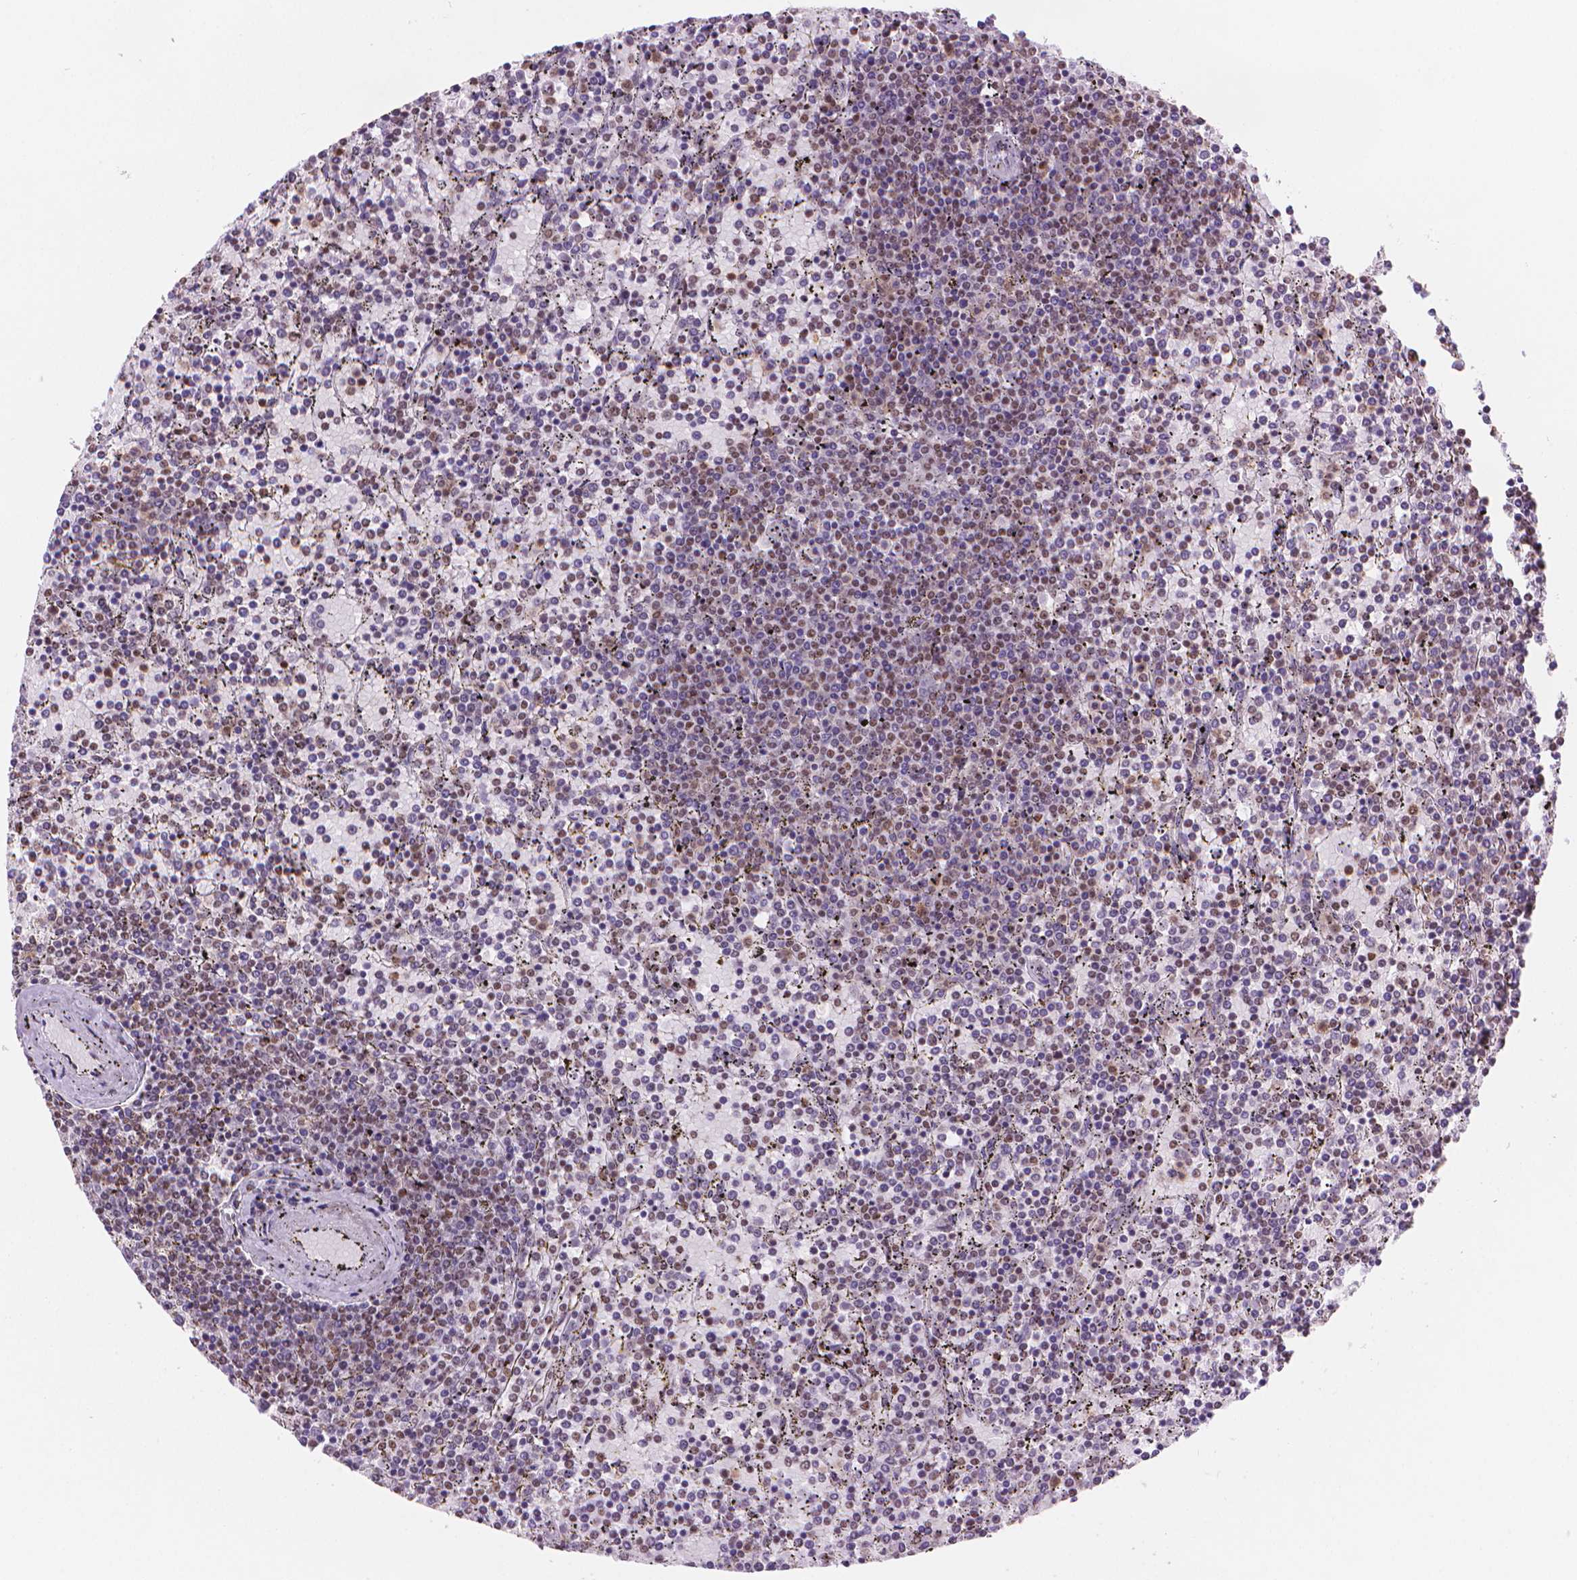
{"staining": {"intensity": "negative", "quantity": "none", "location": "none"}, "tissue": "lymphoma", "cell_type": "Tumor cells", "image_type": "cancer", "snomed": [{"axis": "morphology", "description": "Malignant lymphoma, non-Hodgkin's type, Low grade"}, {"axis": "topography", "description": "Spleen"}], "caption": "The immunohistochemistry micrograph has no significant expression in tumor cells of low-grade malignant lymphoma, non-Hodgkin's type tissue.", "gene": "RPA4", "patient": {"sex": "female", "age": 77}}